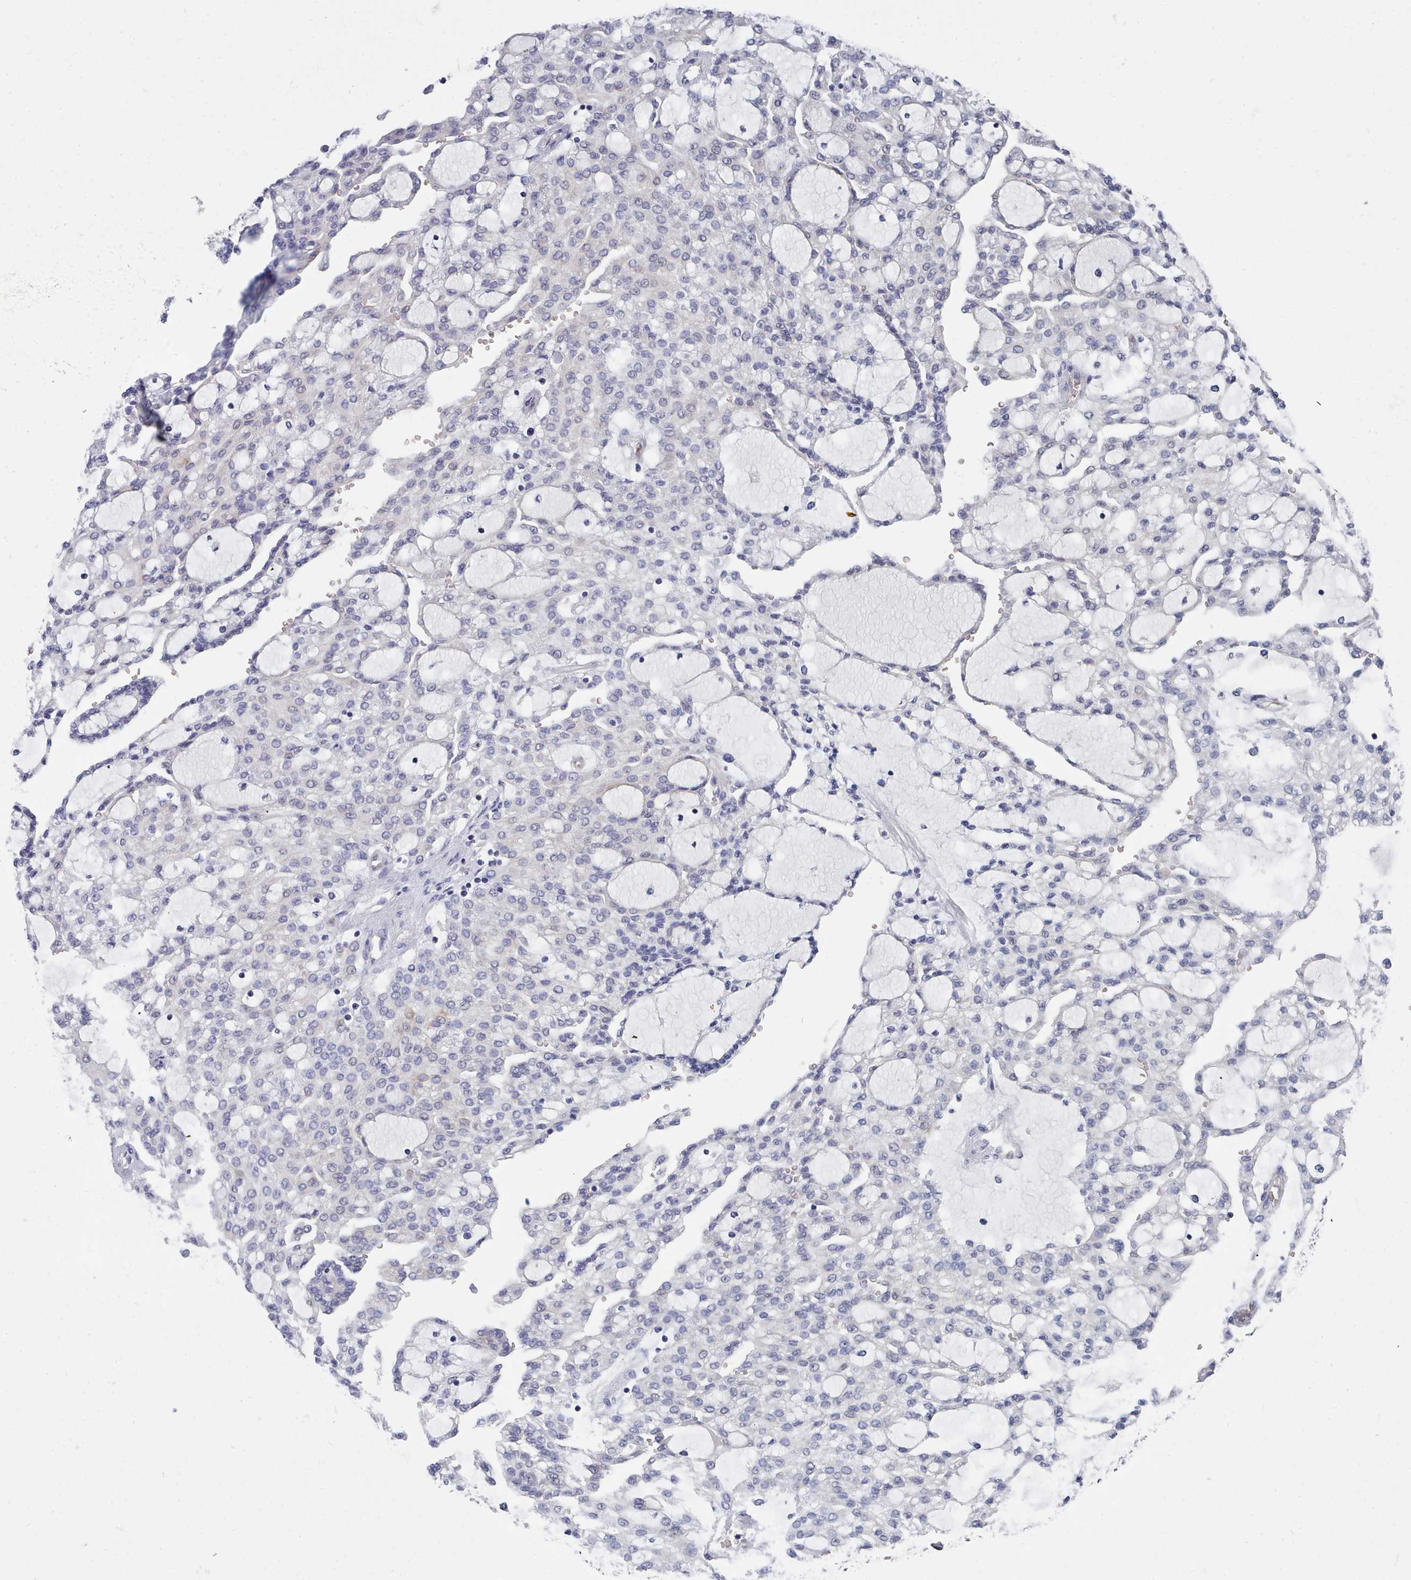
{"staining": {"intensity": "negative", "quantity": "none", "location": "none"}, "tissue": "renal cancer", "cell_type": "Tumor cells", "image_type": "cancer", "snomed": [{"axis": "morphology", "description": "Adenocarcinoma, NOS"}, {"axis": "topography", "description": "Kidney"}], "caption": "The image demonstrates no staining of tumor cells in renal adenocarcinoma.", "gene": "PDE4C", "patient": {"sex": "male", "age": 63}}